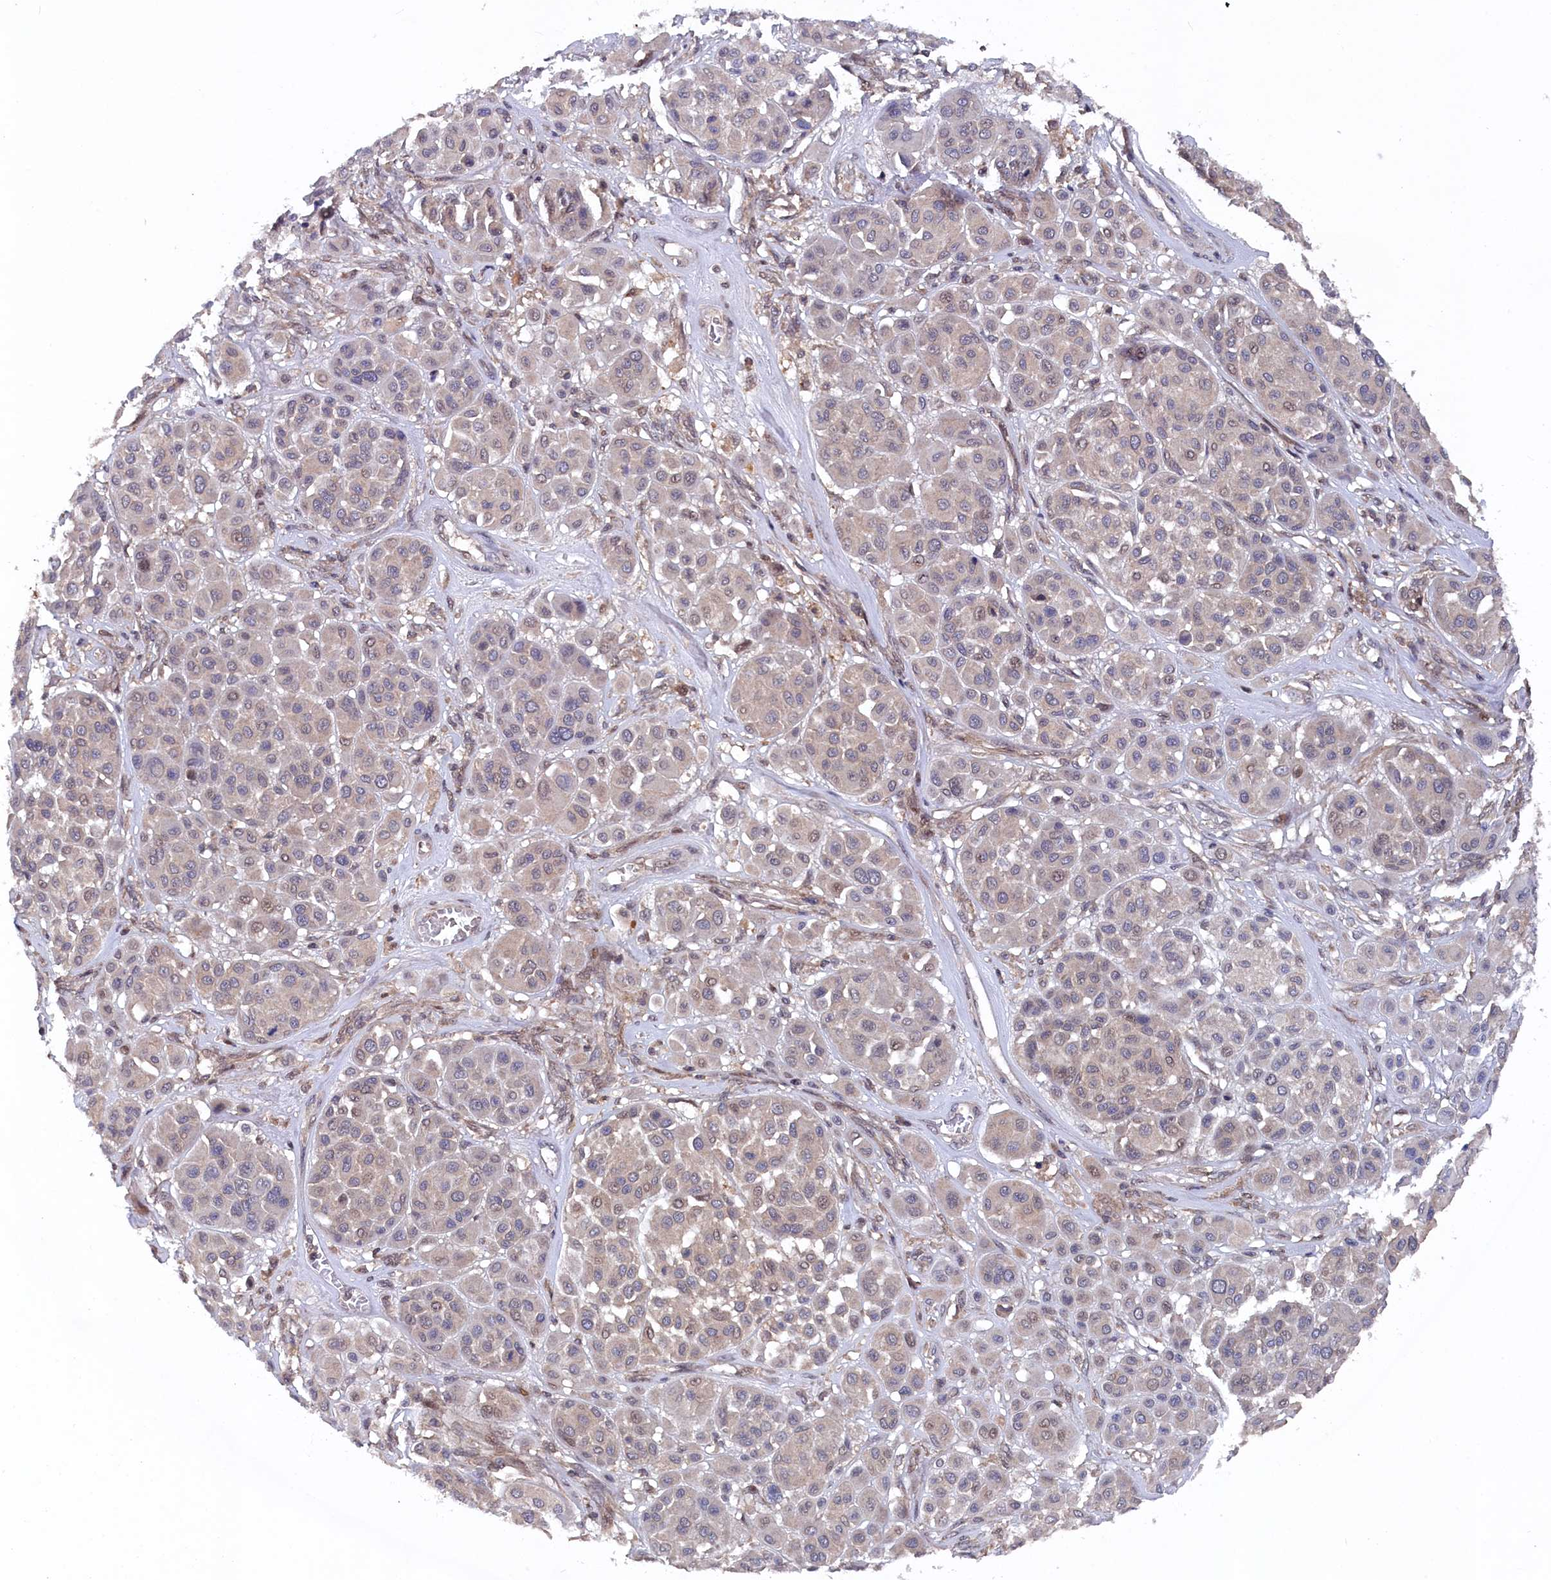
{"staining": {"intensity": "negative", "quantity": "none", "location": "none"}, "tissue": "melanoma", "cell_type": "Tumor cells", "image_type": "cancer", "snomed": [{"axis": "morphology", "description": "Malignant melanoma, Metastatic site"}, {"axis": "topography", "description": "Soft tissue"}], "caption": "An immunohistochemistry histopathology image of malignant melanoma (metastatic site) is shown. There is no staining in tumor cells of malignant melanoma (metastatic site).", "gene": "TMC5", "patient": {"sex": "male", "age": 41}}